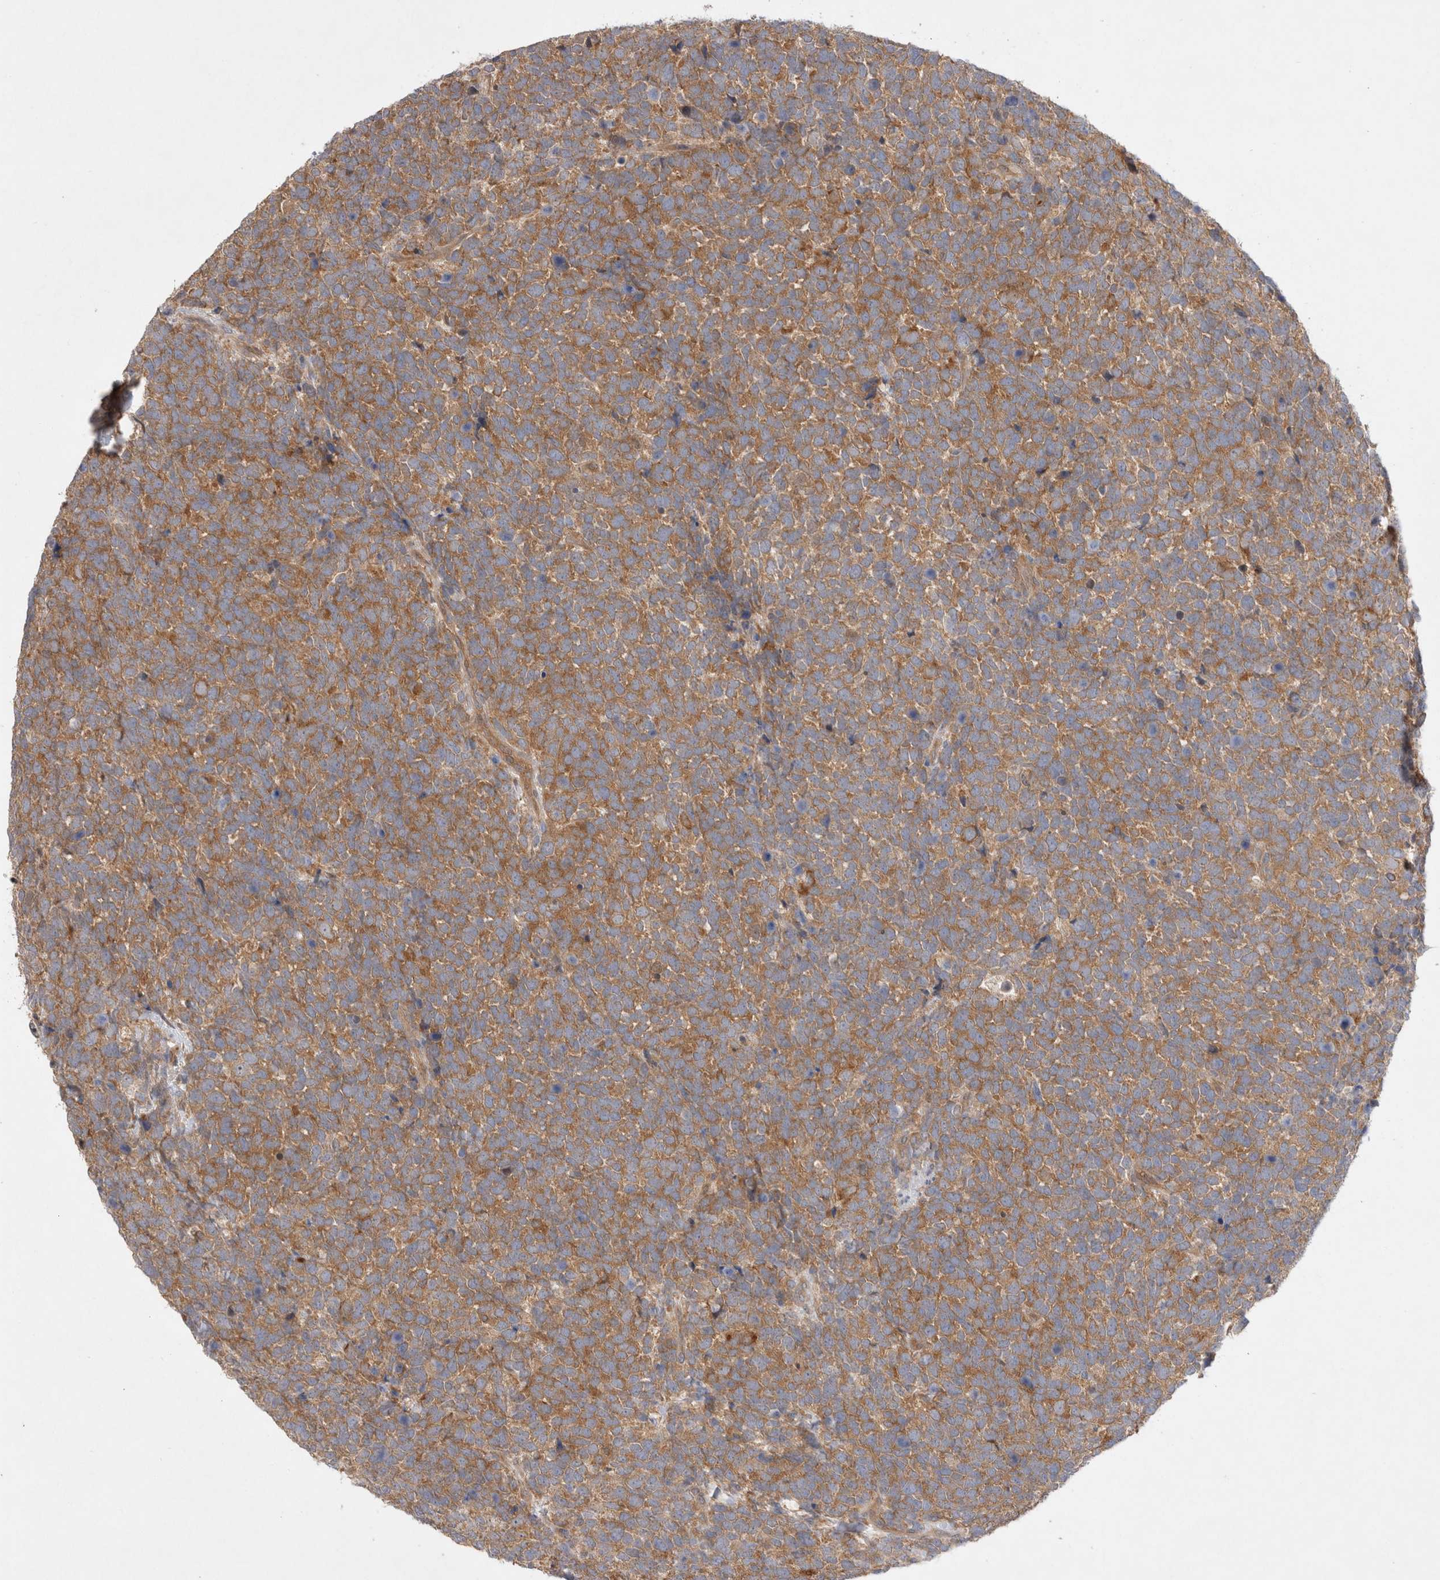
{"staining": {"intensity": "moderate", "quantity": ">75%", "location": "cytoplasmic/membranous"}, "tissue": "urothelial cancer", "cell_type": "Tumor cells", "image_type": "cancer", "snomed": [{"axis": "morphology", "description": "Urothelial carcinoma, High grade"}, {"axis": "topography", "description": "Urinary bladder"}], "caption": "IHC of urothelial cancer displays medium levels of moderate cytoplasmic/membranous positivity in approximately >75% of tumor cells.", "gene": "HTT", "patient": {"sex": "female", "age": 82}}